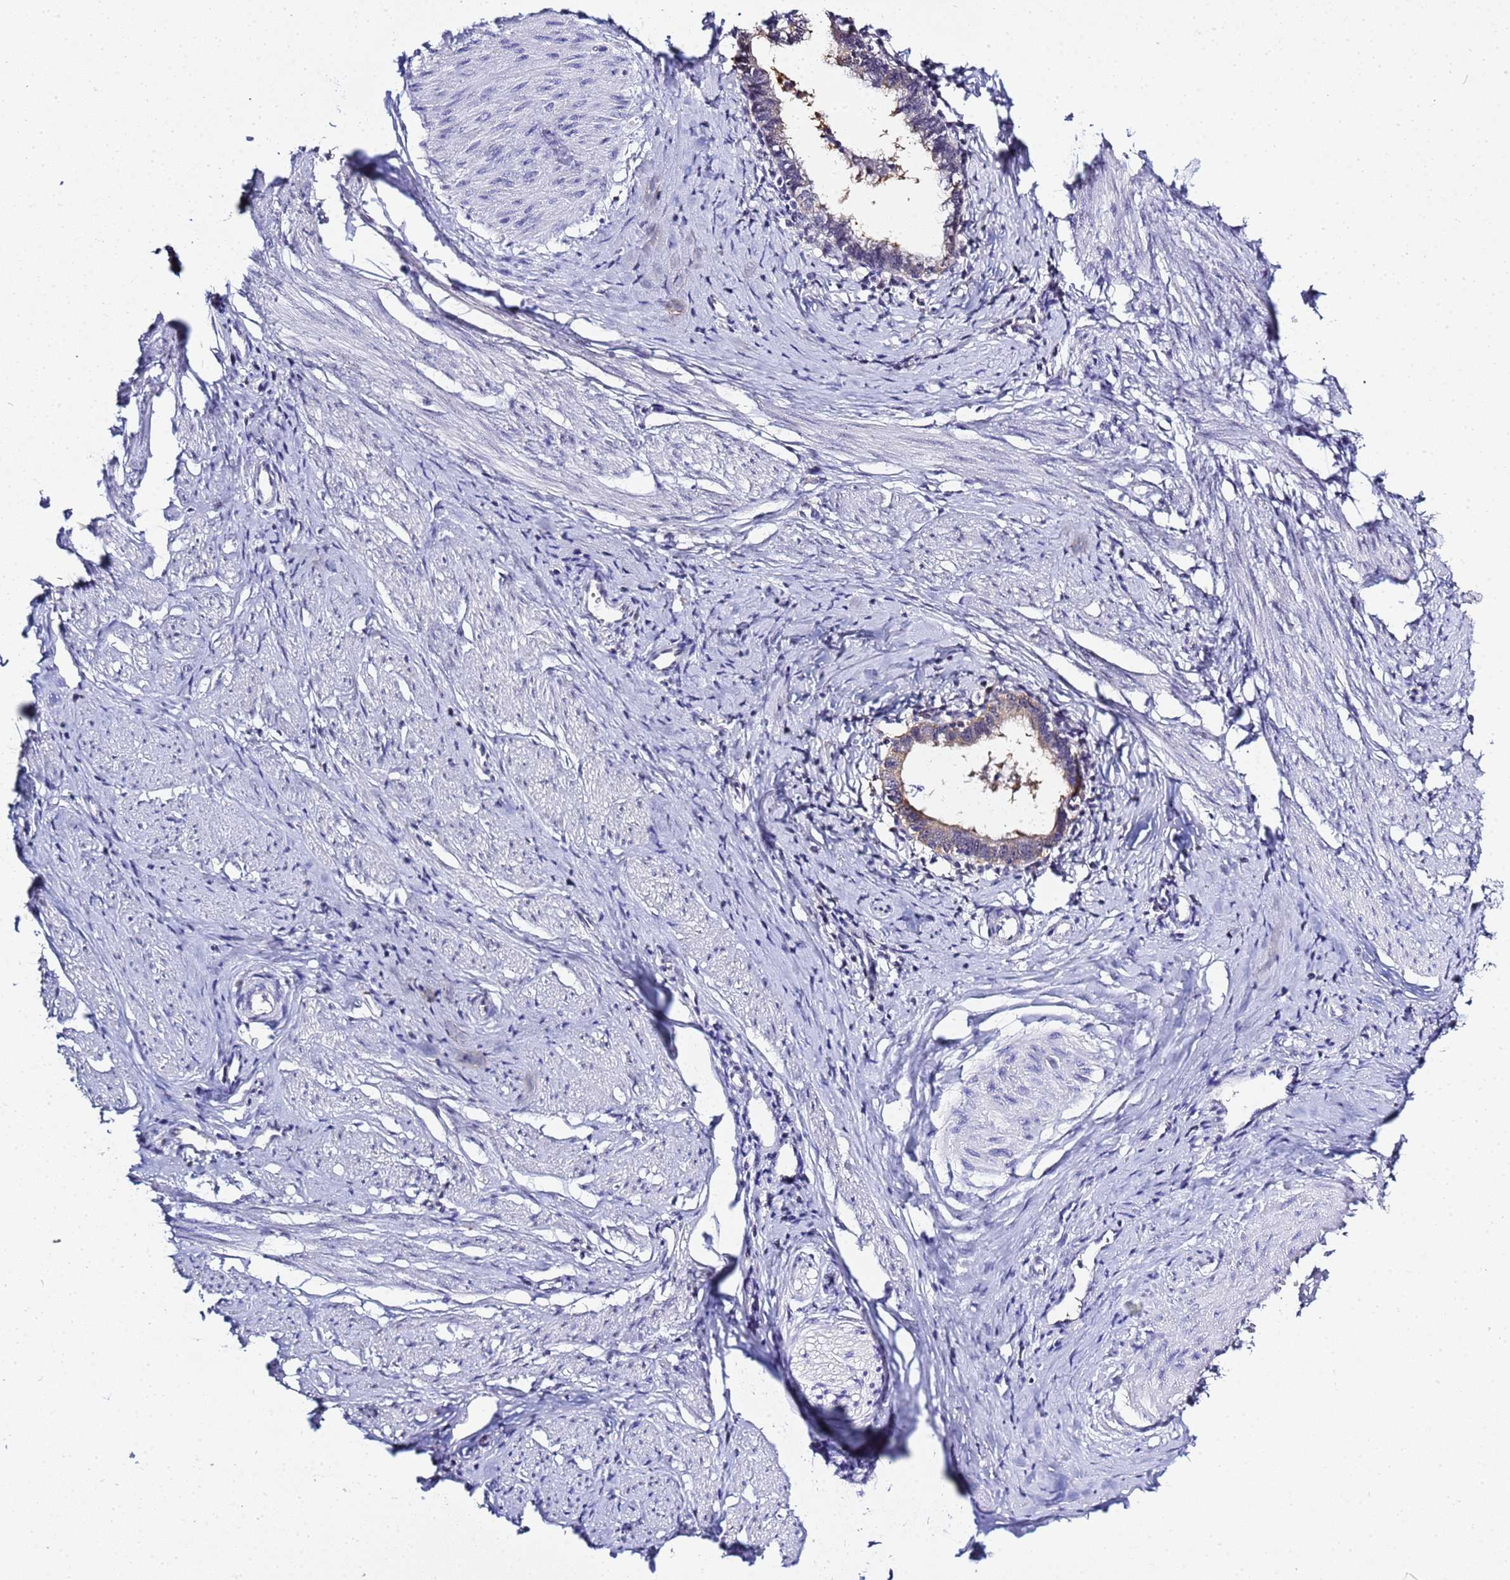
{"staining": {"intensity": "weak", "quantity": "25%-75%", "location": "cytoplasmic/membranous"}, "tissue": "cervical cancer", "cell_type": "Tumor cells", "image_type": "cancer", "snomed": [{"axis": "morphology", "description": "Adenocarcinoma, NOS"}, {"axis": "topography", "description": "Cervix"}], "caption": "About 25%-75% of tumor cells in human cervical cancer (adenocarcinoma) exhibit weak cytoplasmic/membranous protein staining as visualized by brown immunohistochemical staining.", "gene": "ACTL6B", "patient": {"sex": "female", "age": 36}}